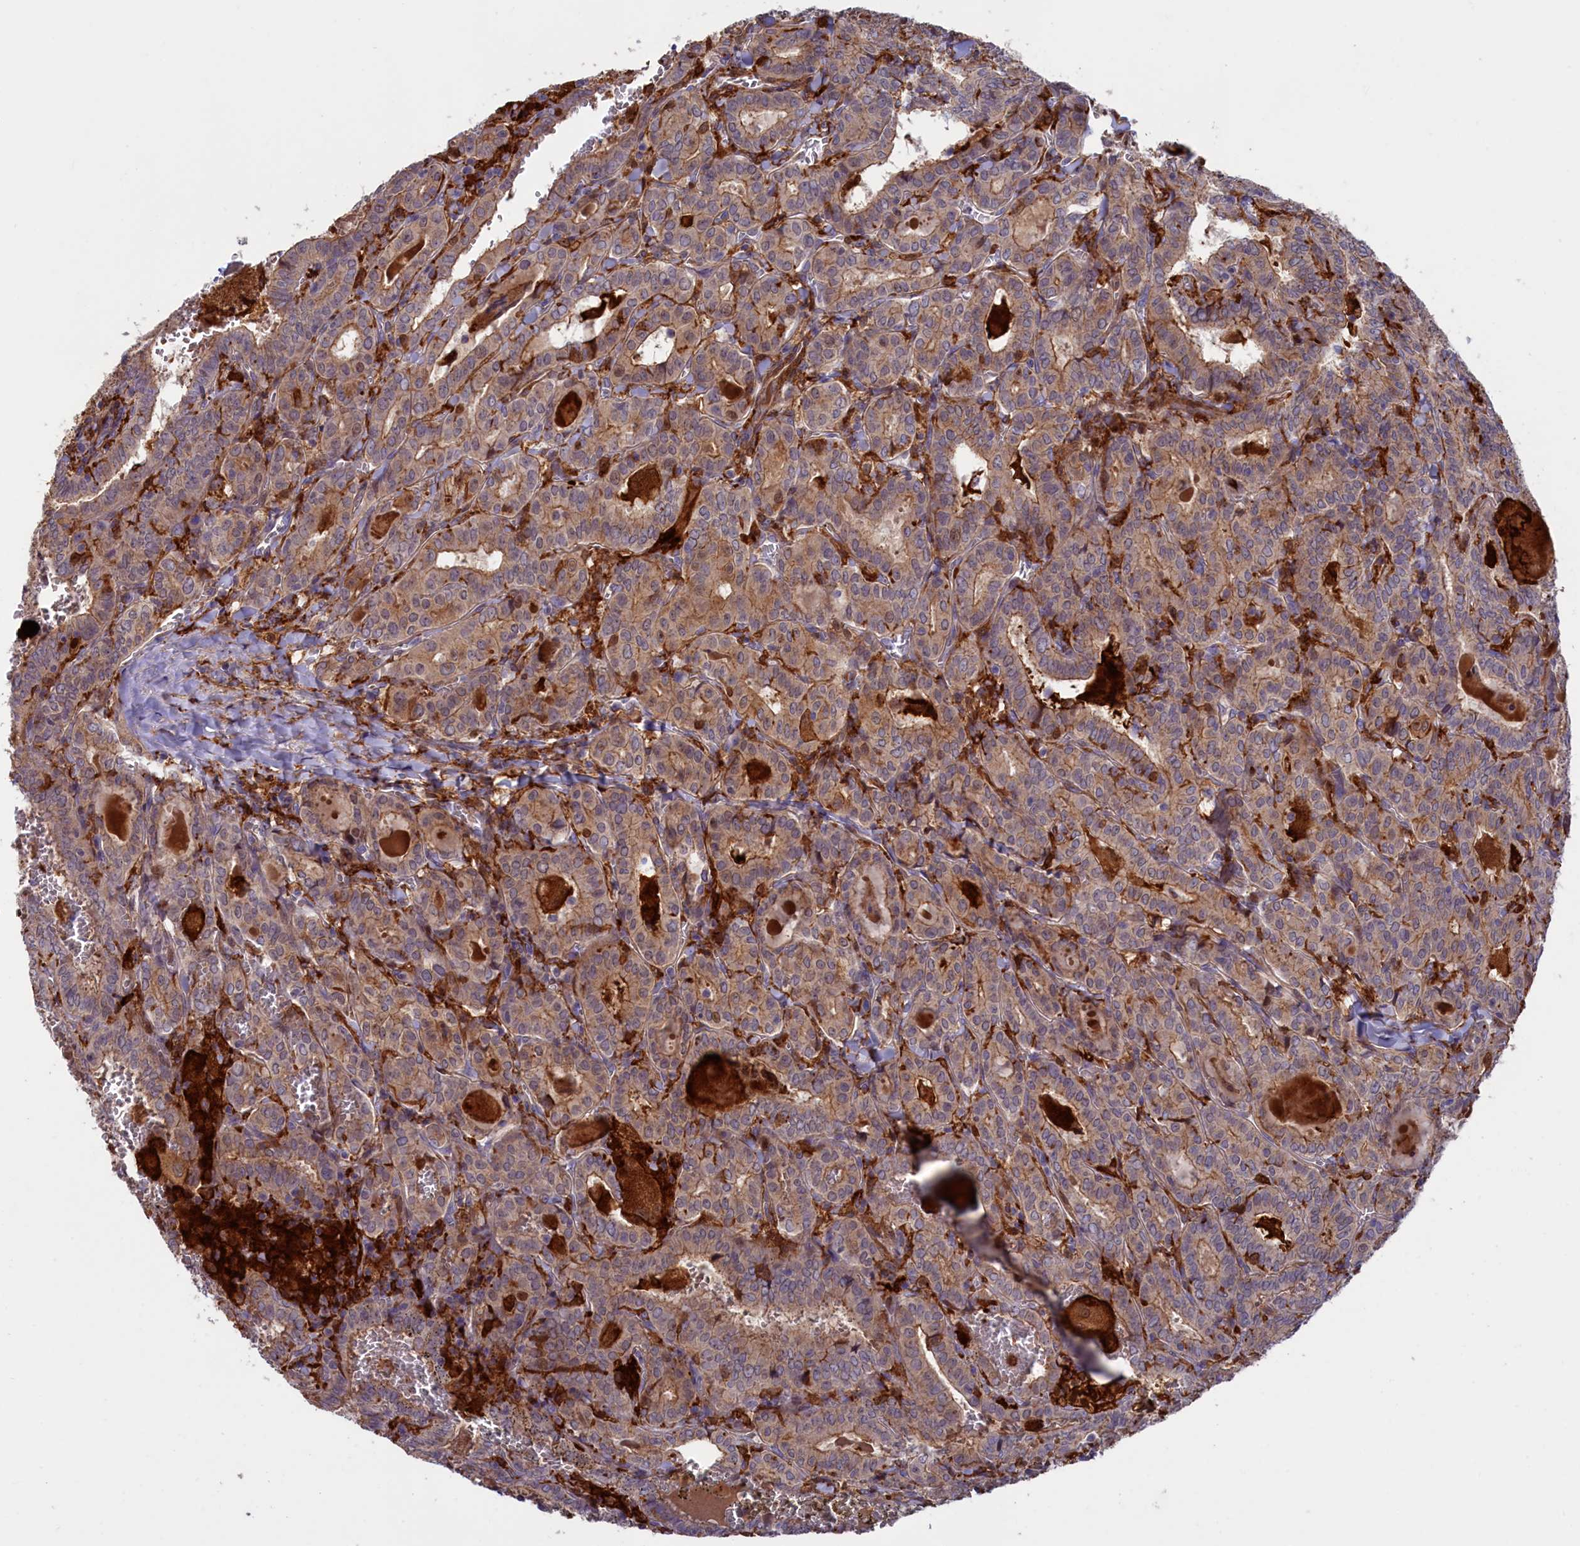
{"staining": {"intensity": "moderate", "quantity": "25%-75%", "location": "cytoplasmic/membranous"}, "tissue": "thyroid cancer", "cell_type": "Tumor cells", "image_type": "cancer", "snomed": [{"axis": "morphology", "description": "Papillary adenocarcinoma, NOS"}, {"axis": "topography", "description": "Thyroid gland"}], "caption": "Moderate cytoplasmic/membranous staining is present in approximately 25%-75% of tumor cells in papillary adenocarcinoma (thyroid). The staining was performed using DAB (3,3'-diaminobenzidine) to visualize the protein expression in brown, while the nuclei were stained in blue with hematoxylin (Magnification: 20x).", "gene": "FERMT1", "patient": {"sex": "female", "age": 72}}